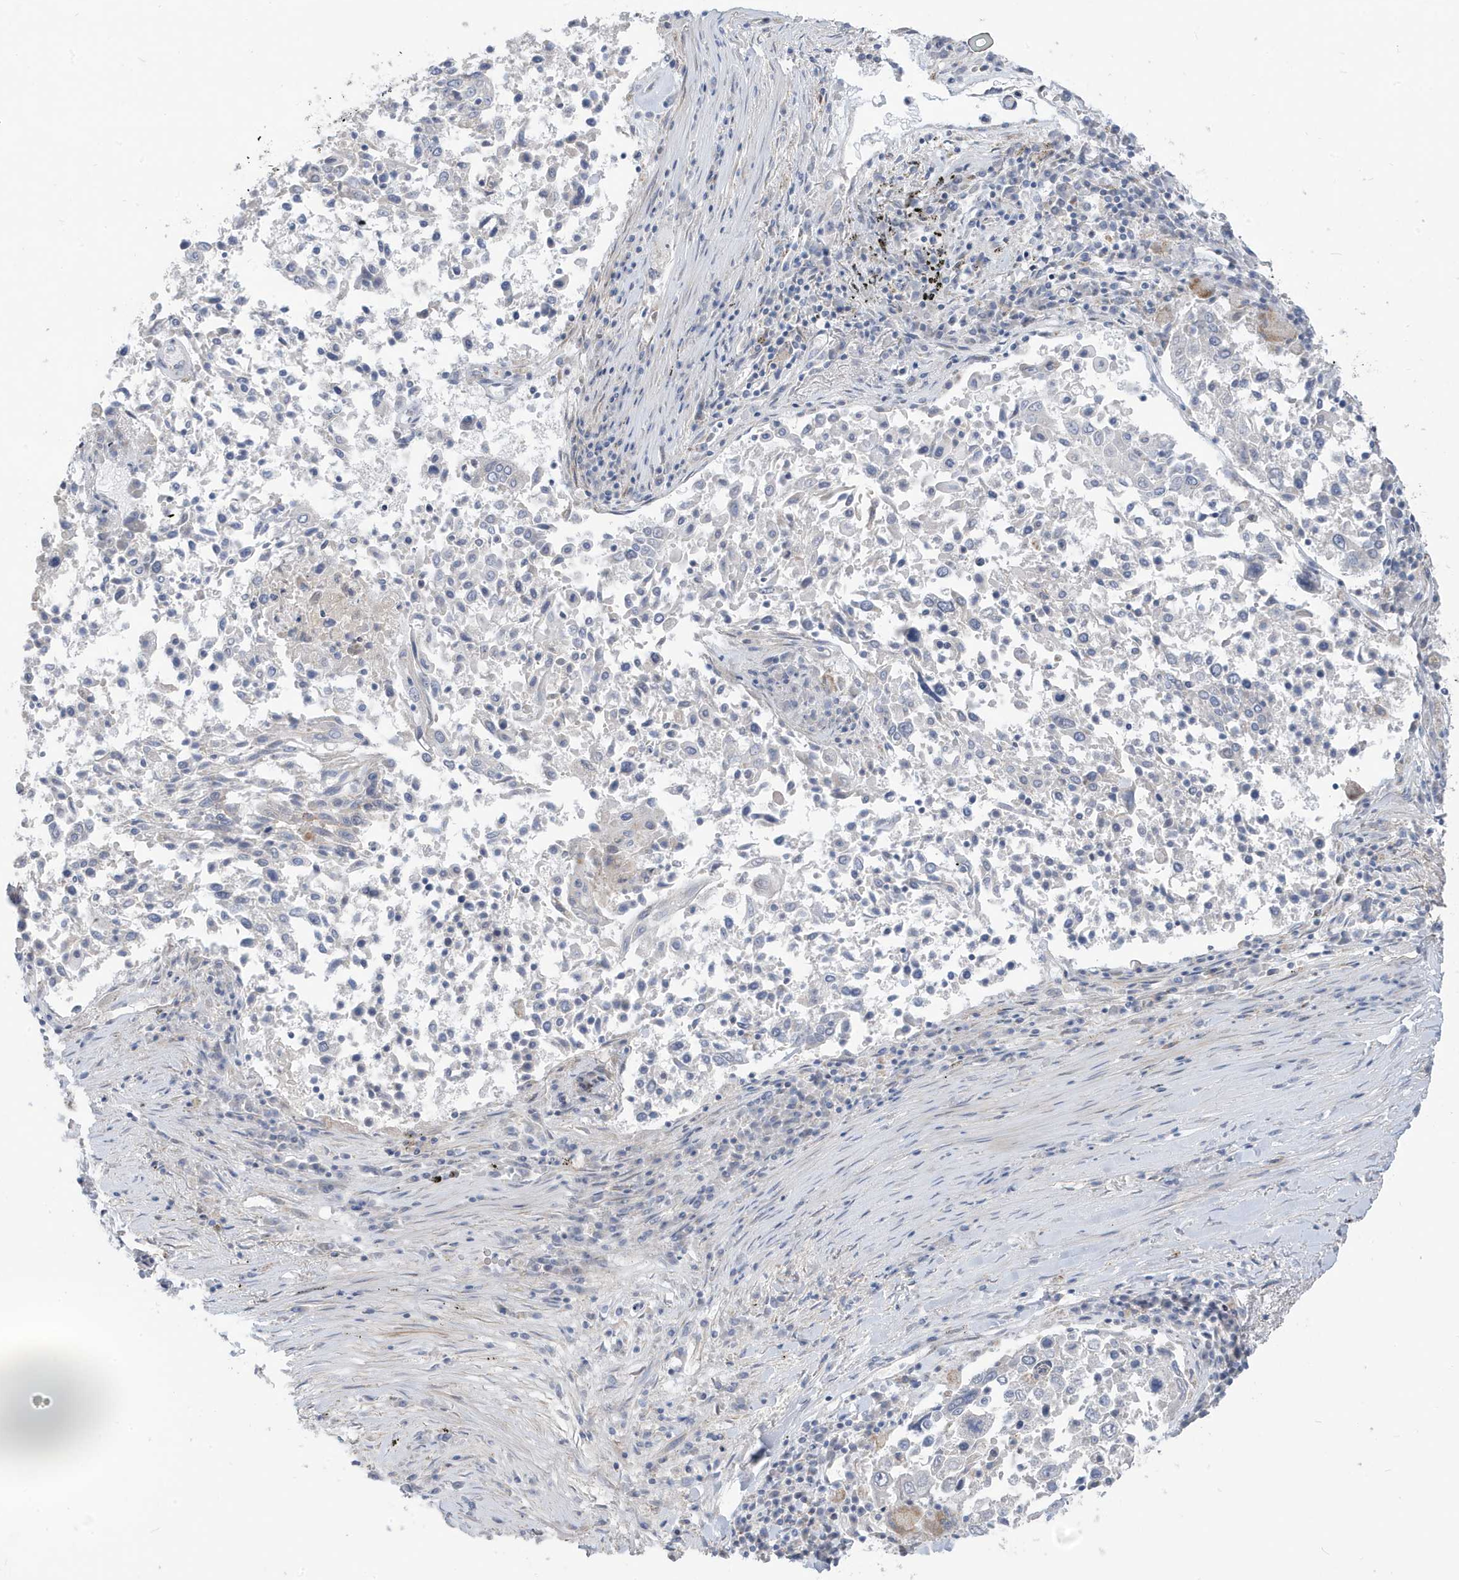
{"staining": {"intensity": "negative", "quantity": "none", "location": "none"}, "tissue": "lung cancer", "cell_type": "Tumor cells", "image_type": "cancer", "snomed": [{"axis": "morphology", "description": "Squamous cell carcinoma, NOS"}, {"axis": "topography", "description": "Lung"}], "caption": "Lung cancer (squamous cell carcinoma) was stained to show a protein in brown. There is no significant positivity in tumor cells.", "gene": "ATP13A5", "patient": {"sex": "male", "age": 65}}